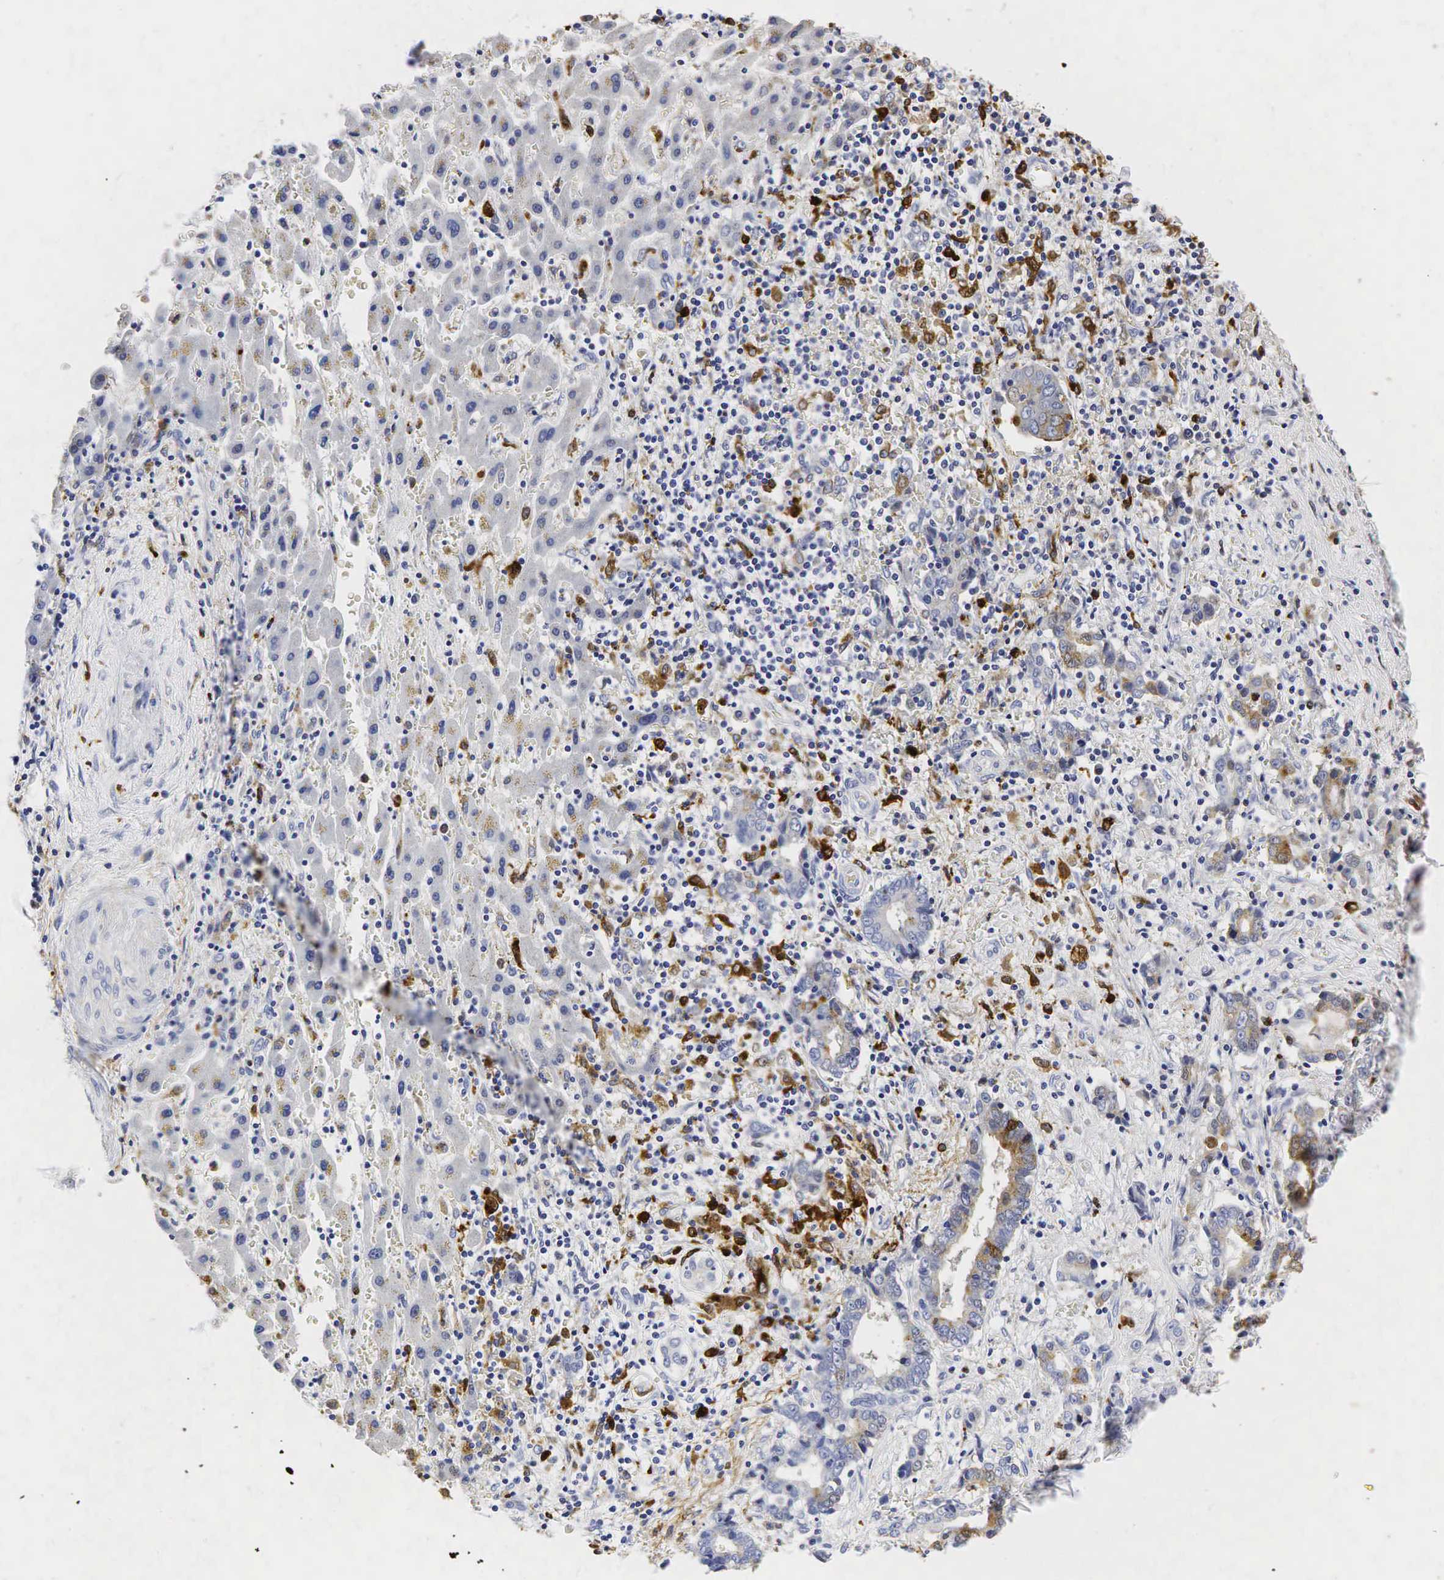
{"staining": {"intensity": "strong", "quantity": "25%-75%", "location": "cytoplasmic/membranous"}, "tissue": "liver cancer", "cell_type": "Tumor cells", "image_type": "cancer", "snomed": [{"axis": "morphology", "description": "Cholangiocarcinoma"}, {"axis": "topography", "description": "Liver"}], "caption": "Strong cytoplasmic/membranous protein expression is identified in approximately 25%-75% of tumor cells in liver cancer (cholangiocarcinoma).", "gene": "LYZ", "patient": {"sex": "male", "age": 57}}